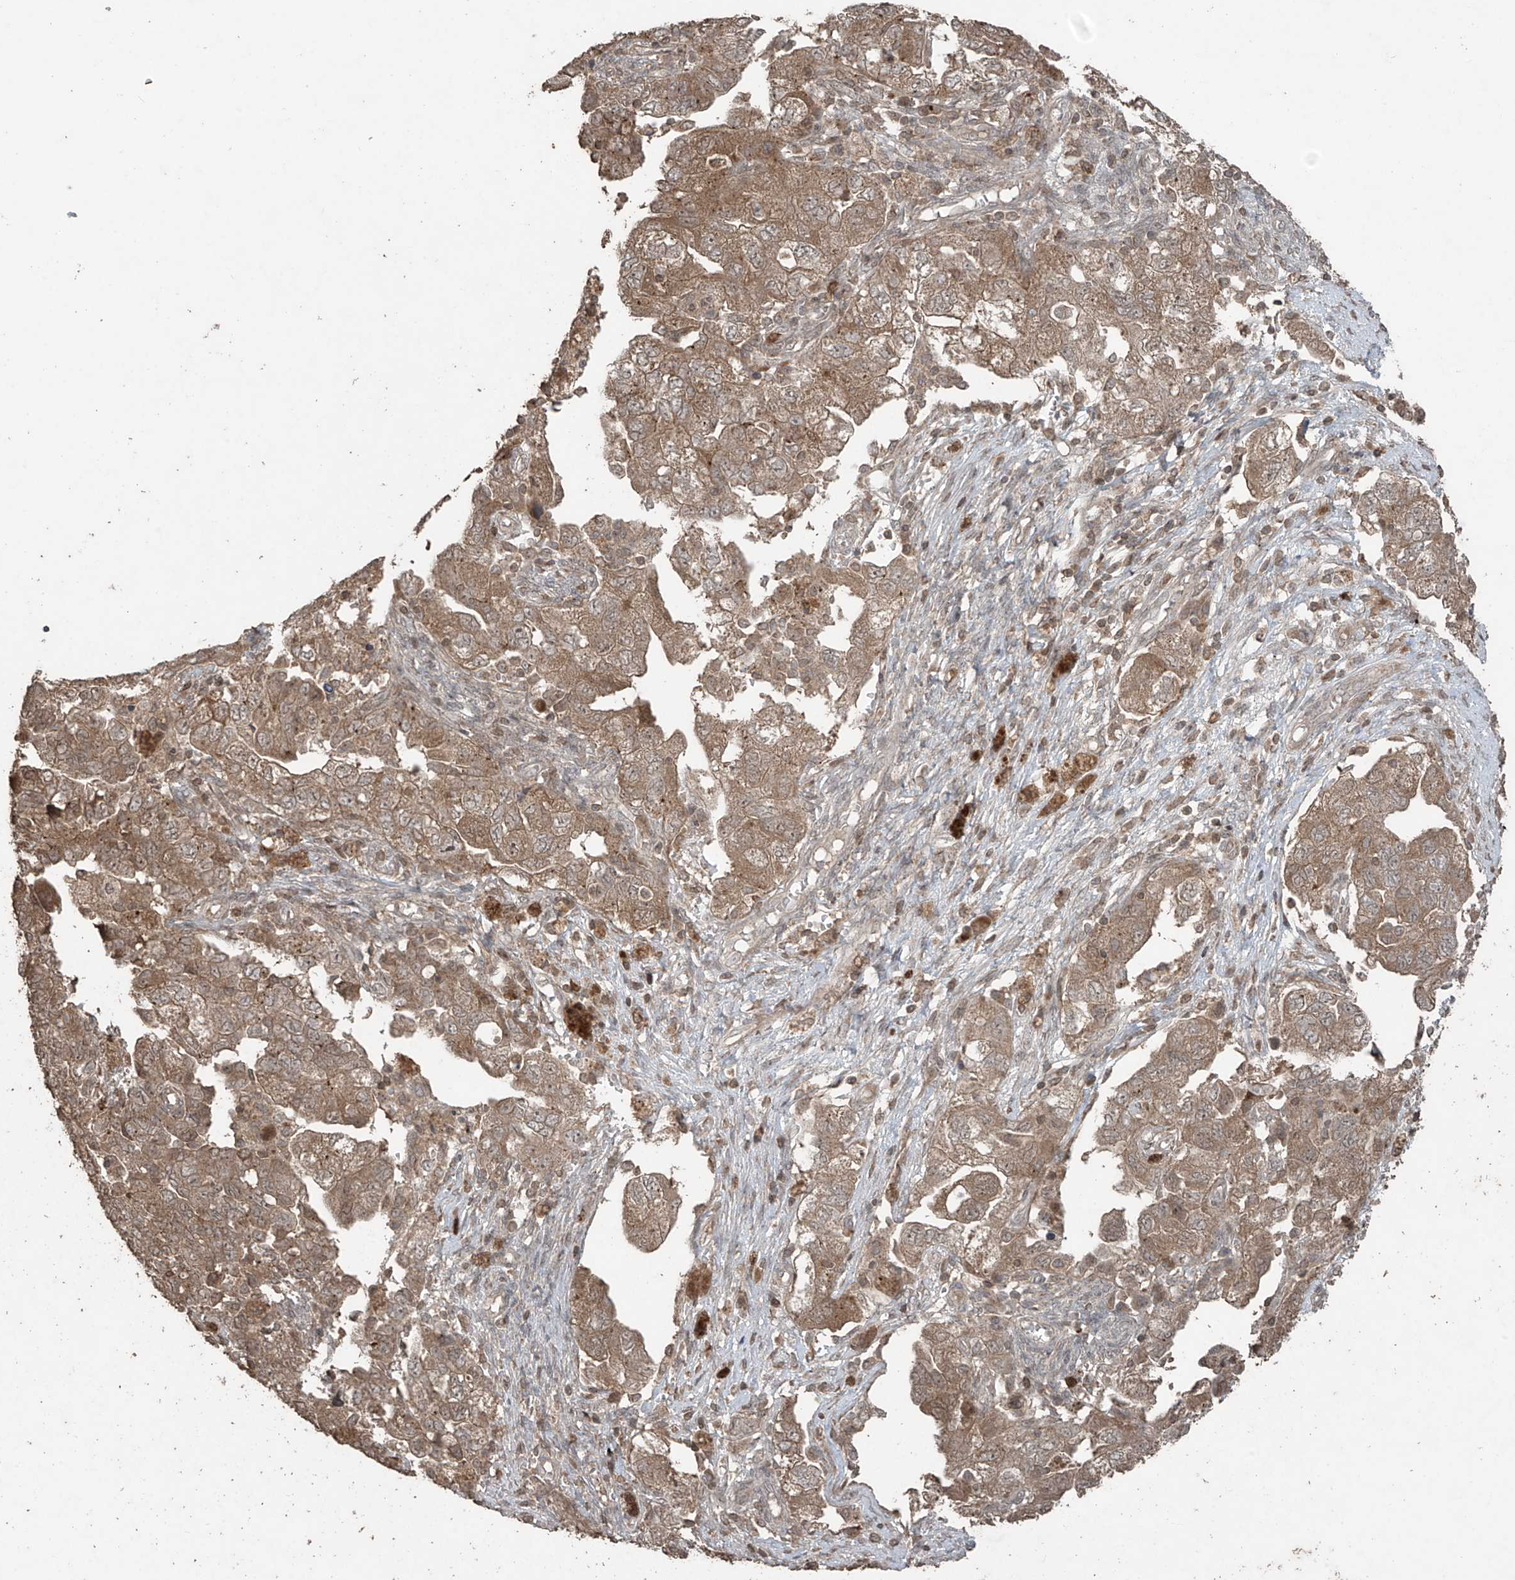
{"staining": {"intensity": "moderate", "quantity": ">75%", "location": "cytoplasmic/membranous"}, "tissue": "ovarian cancer", "cell_type": "Tumor cells", "image_type": "cancer", "snomed": [{"axis": "morphology", "description": "Carcinoma, NOS"}, {"axis": "morphology", "description": "Cystadenocarcinoma, serous, NOS"}, {"axis": "topography", "description": "Ovary"}], "caption": "Protein staining reveals moderate cytoplasmic/membranous staining in approximately >75% of tumor cells in ovarian cancer (serous cystadenocarcinoma).", "gene": "PGPEP1", "patient": {"sex": "female", "age": 69}}